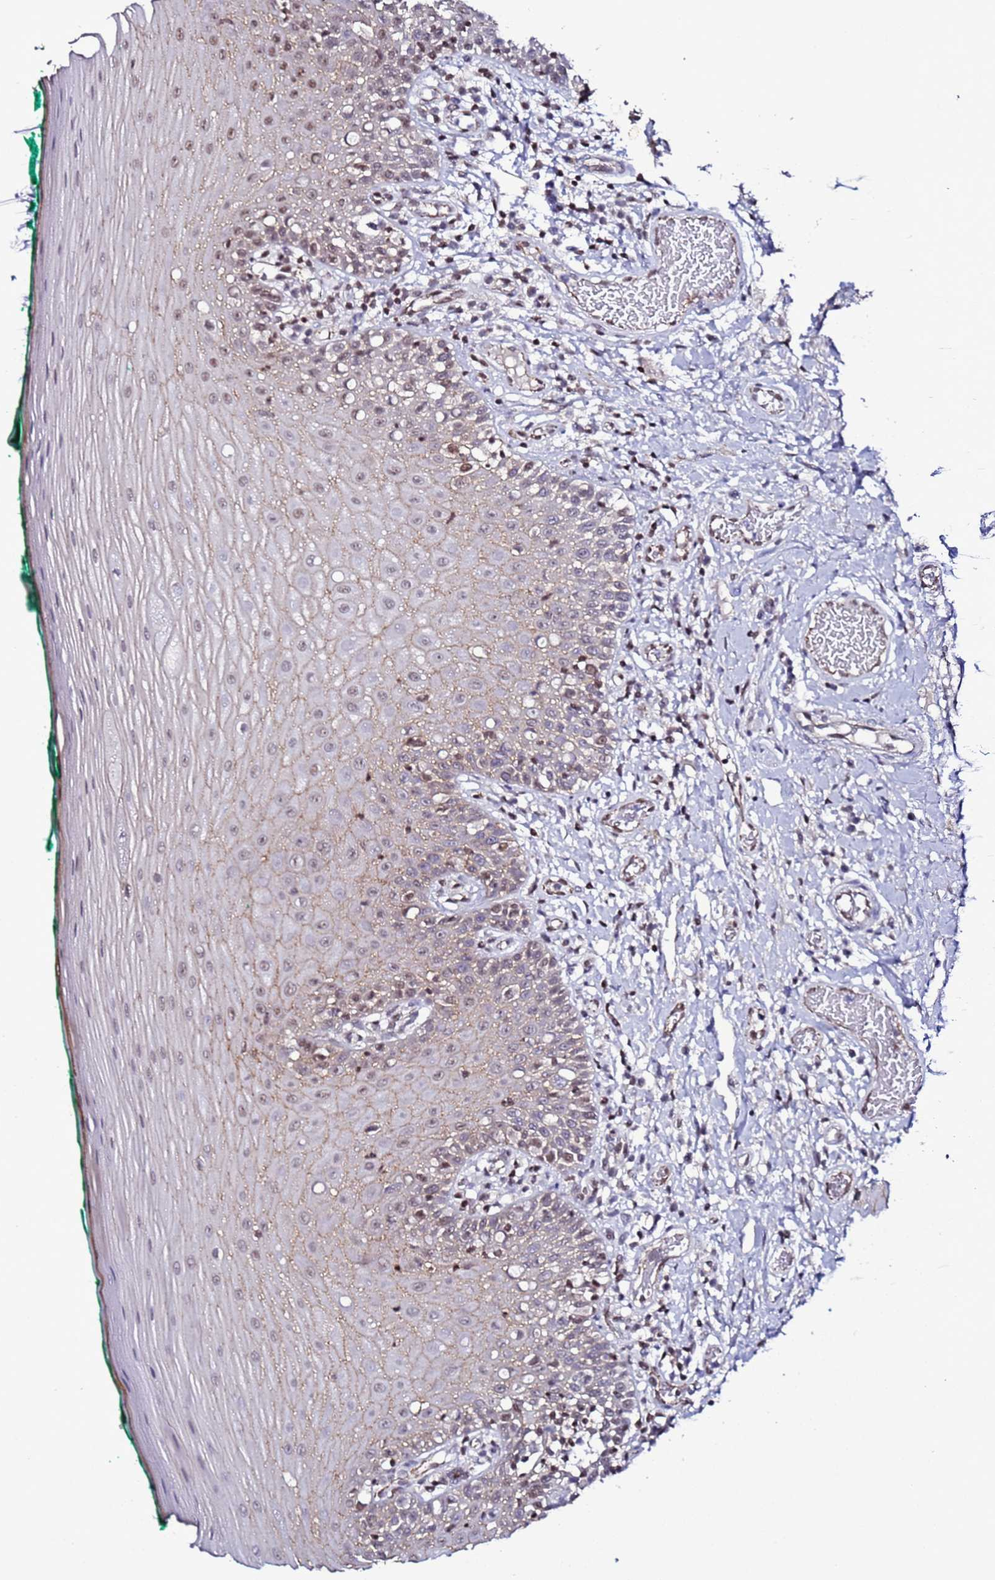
{"staining": {"intensity": "weak", "quantity": "25%-75%", "location": "cytoplasmic/membranous,nuclear"}, "tissue": "oral mucosa", "cell_type": "Squamous epithelial cells", "image_type": "normal", "snomed": [{"axis": "morphology", "description": "Normal tissue, NOS"}, {"axis": "topography", "description": "Oral tissue"}], "caption": "A low amount of weak cytoplasmic/membranous,nuclear expression is seen in about 25%-75% of squamous epithelial cells in benign oral mucosa.", "gene": "TENM3", "patient": {"sex": "female", "age": 83}}